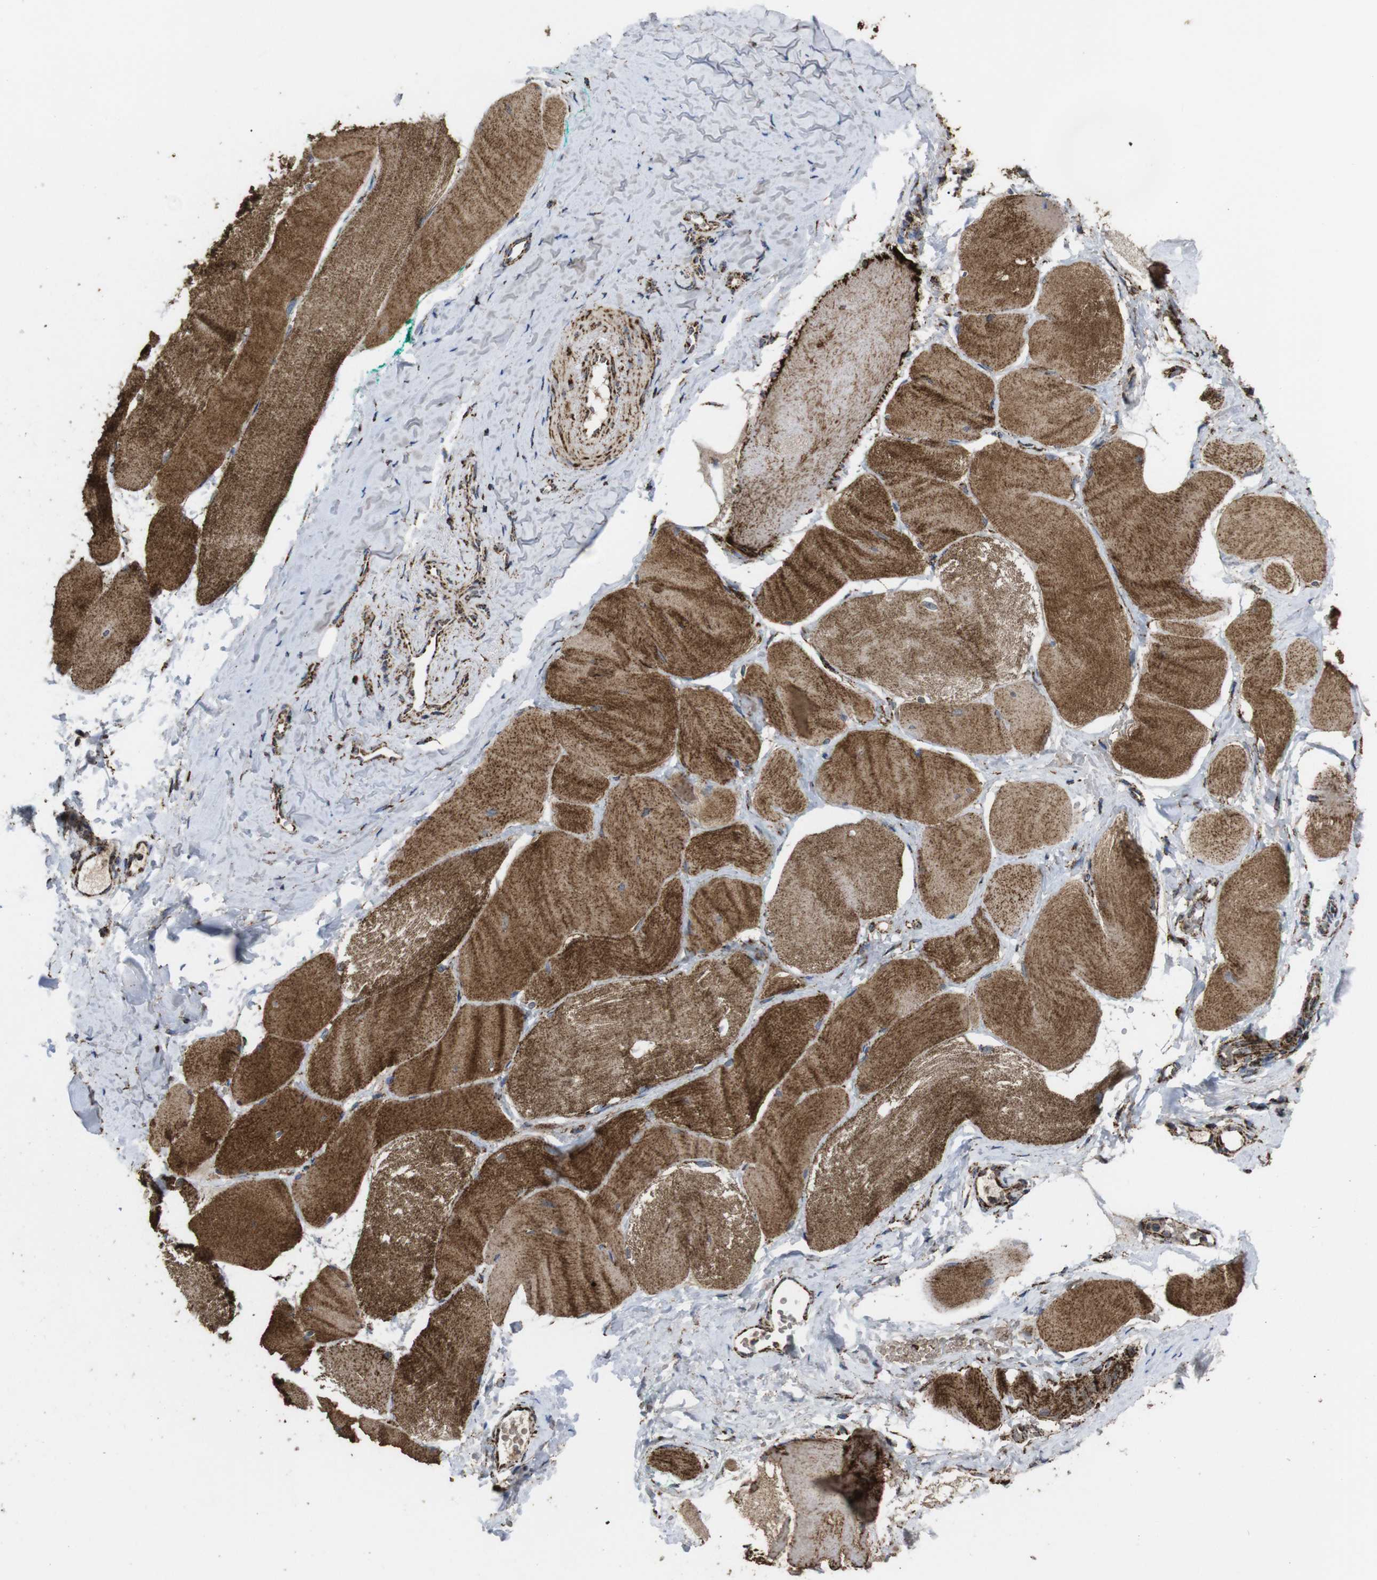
{"staining": {"intensity": "strong", "quantity": ">75%", "location": "cytoplasmic/membranous"}, "tissue": "skeletal muscle", "cell_type": "Myocytes", "image_type": "normal", "snomed": [{"axis": "morphology", "description": "Normal tissue, NOS"}, {"axis": "morphology", "description": "Squamous cell carcinoma, NOS"}, {"axis": "topography", "description": "Skeletal muscle"}], "caption": "Skeletal muscle stained with immunohistochemistry (IHC) displays strong cytoplasmic/membranous expression in approximately >75% of myocytes. (DAB = brown stain, brightfield microscopy at high magnification).", "gene": "ATP5F1A", "patient": {"sex": "male", "age": 51}}